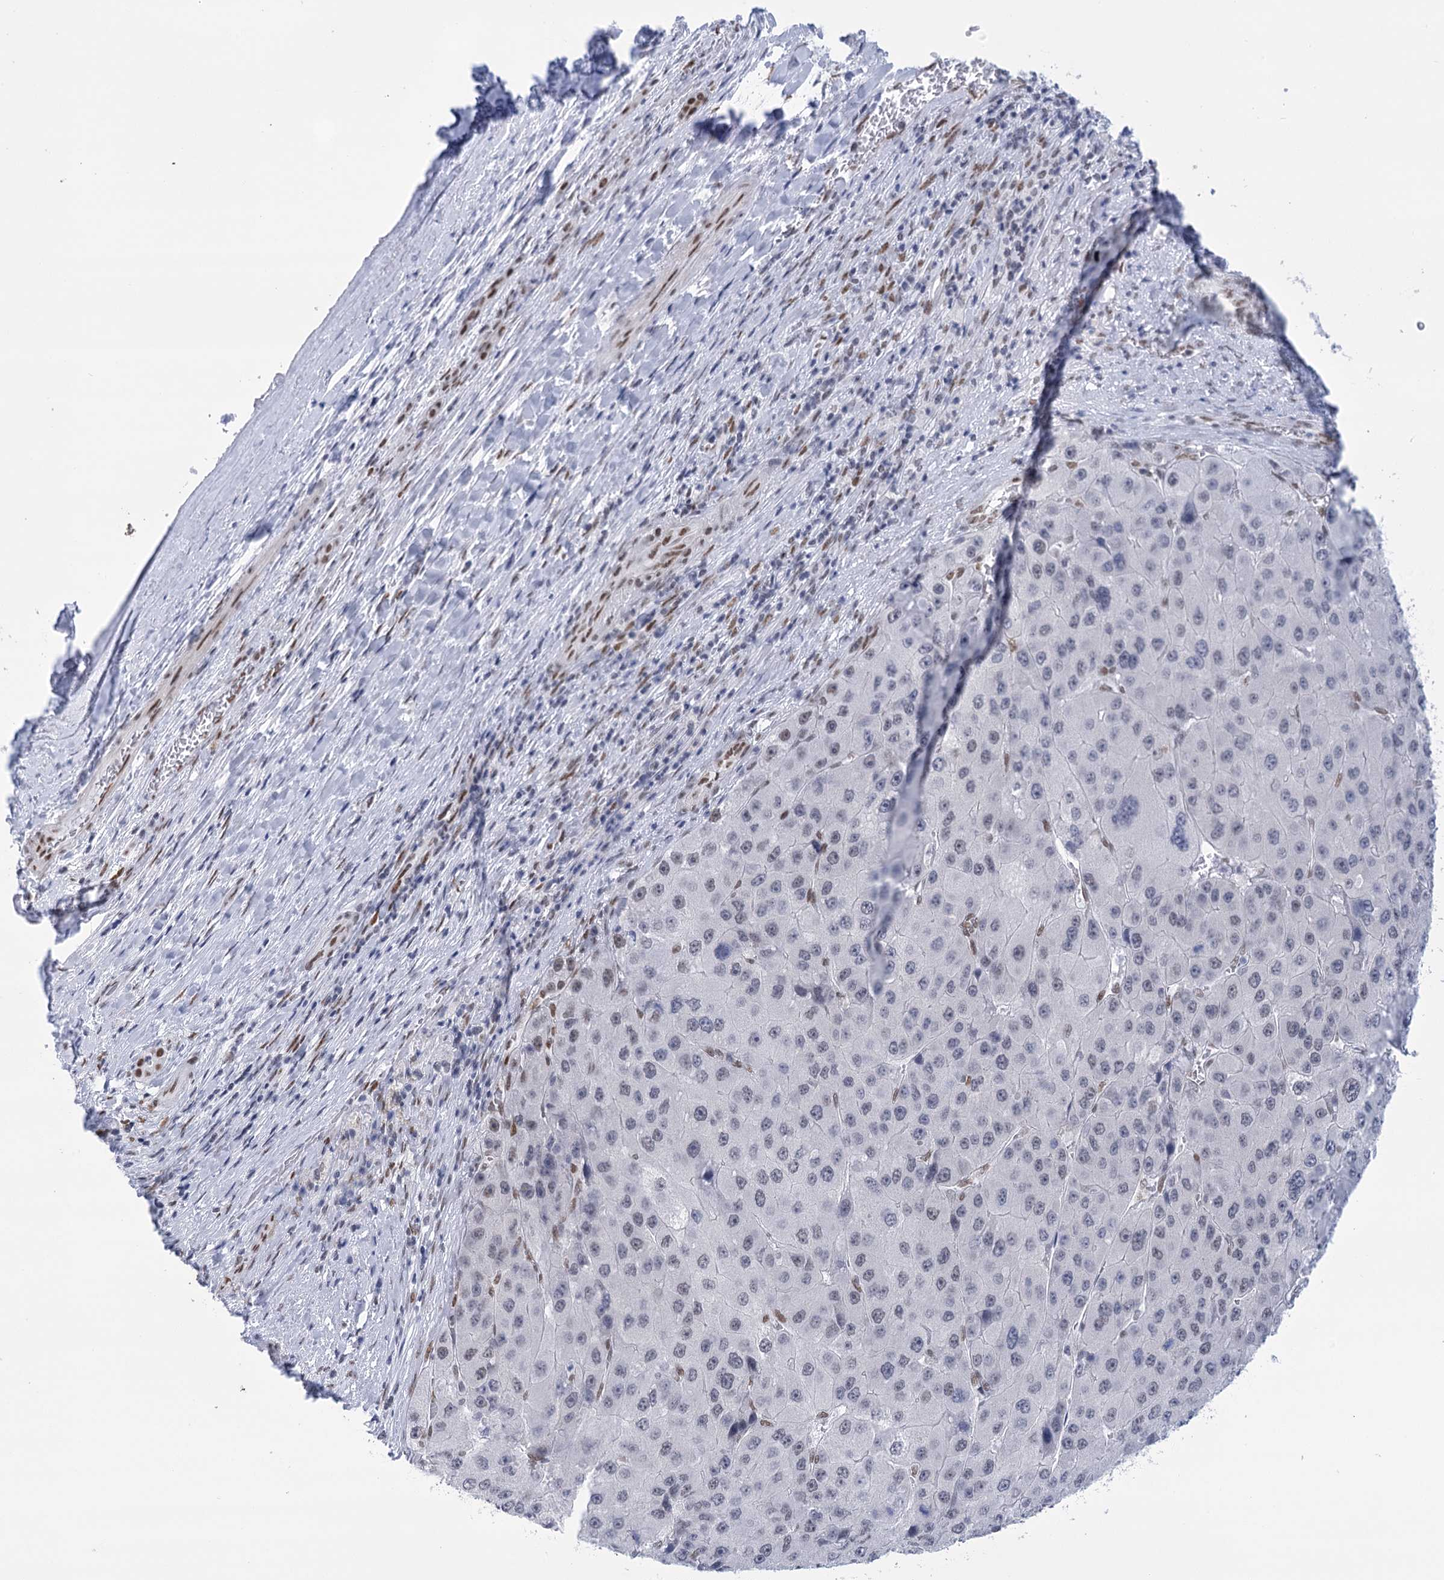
{"staining": {"intensity": "negative", "quantity": "none", "location": "none"}, "tissue": "liver cancer", "cell_type": "Tumor cells", "image_type": "cancer", "snomed": [{"axis": "morphology", "description": "Carcinoma, Hepatocellular, NOS"}, {"axis": "topography", "description": "Liver"}], "caption": "Liver cancer (hepatocellular carcinoma) stained for a protein using immunohistochemistry exhibits no staining tumor cells.", "gene": "HNRNPA0", "patient": {"sex": "female", "age": 73}}